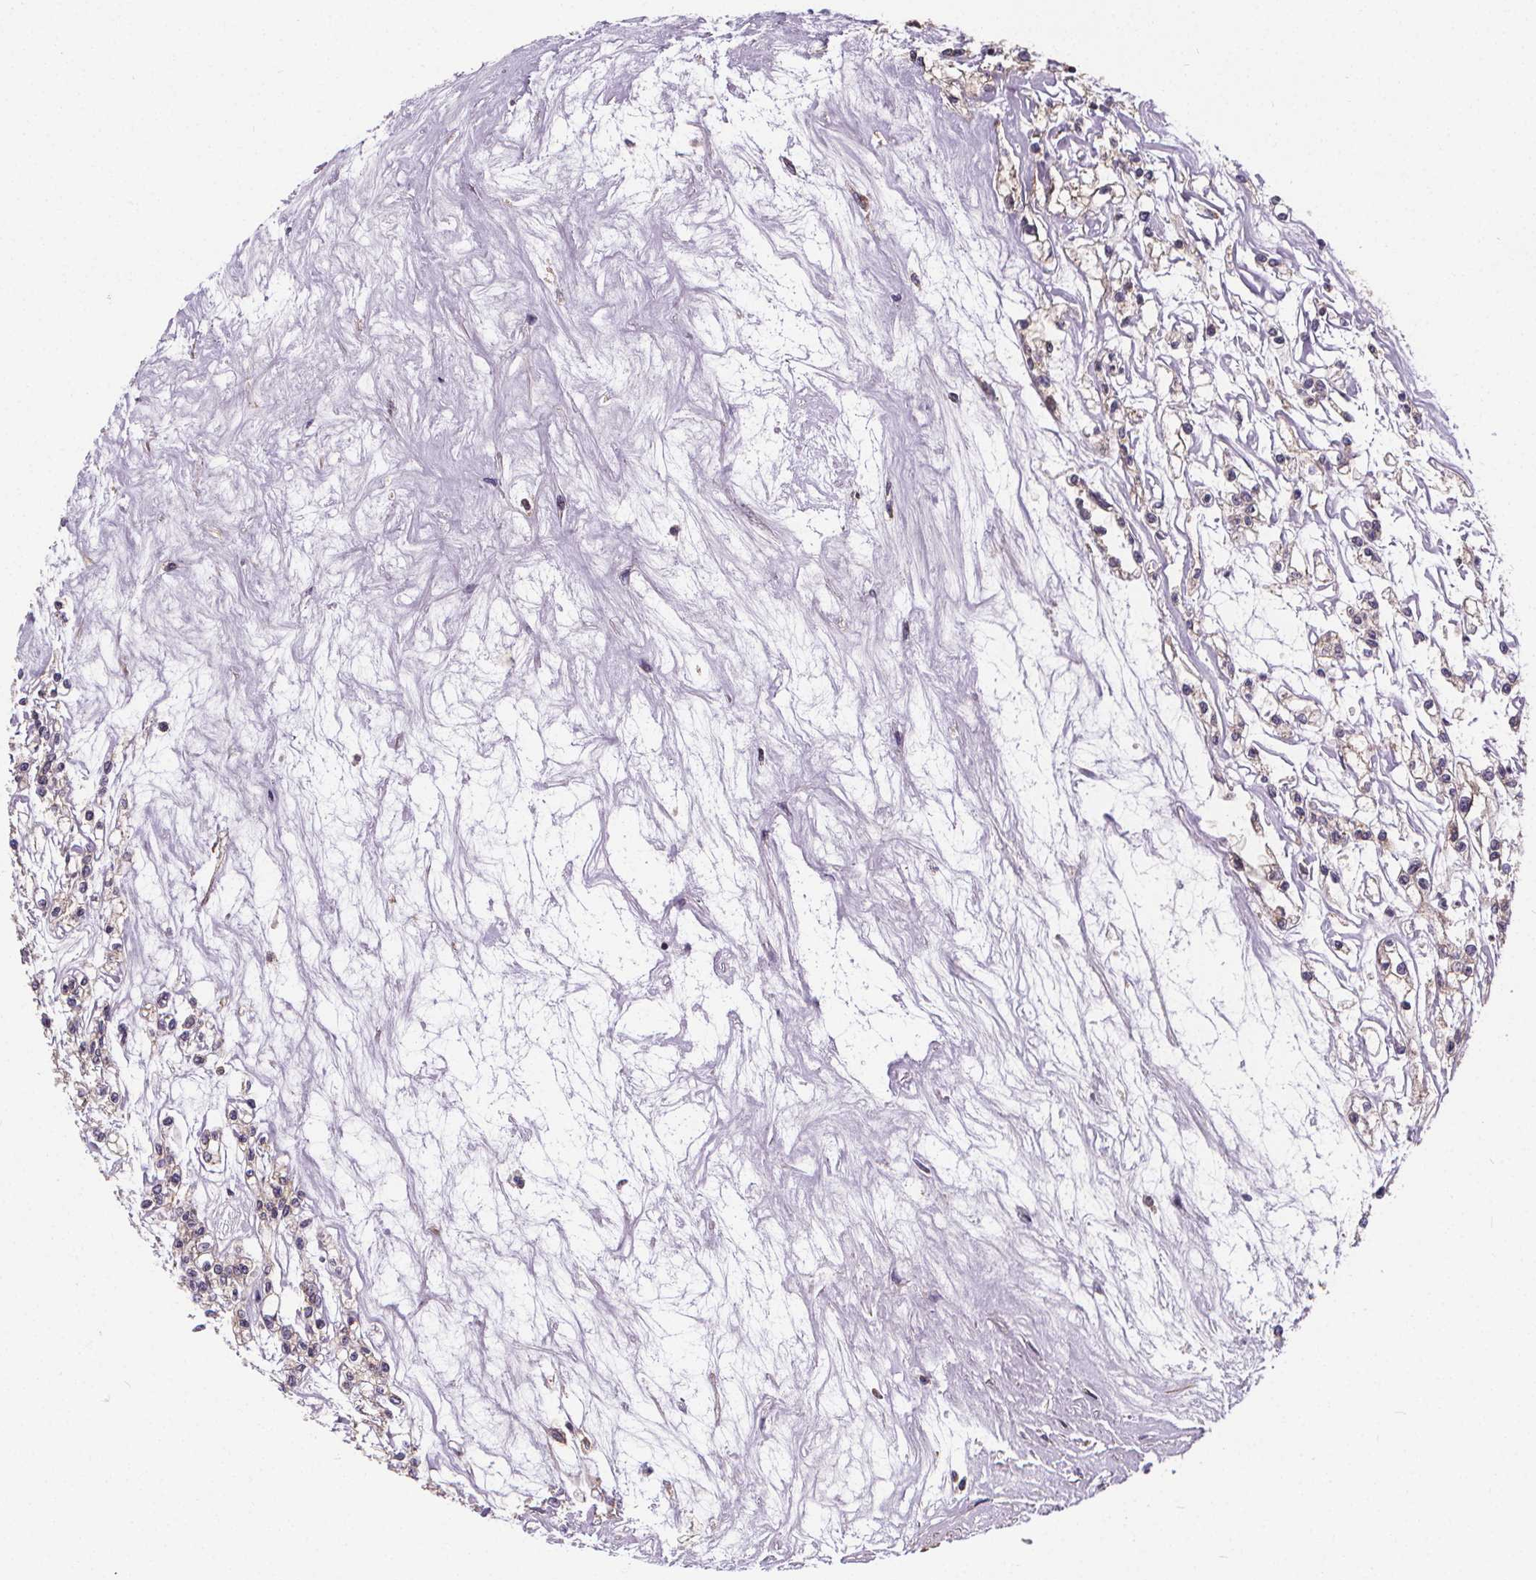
{"staining": {"intensity": "moderate", "quantity": ">75%", "location": "cytoplasmic/membranous"}, "tissue": "renal cancer", "cell_type": "Tumor cells", "image_type": "cancer", "snomed": [{"axis": "morphology", "description": "Adenocarcinoma, NOS"}, {"axis": "topography", "description": "Kidney"}], "caption": "Renal cancer (adenocarcinoma) stained with a protein marker demonstrates moderate staining in tumor cells.", "gene": "CLINT1", "patient": {"sex": "female", "age": 59}}